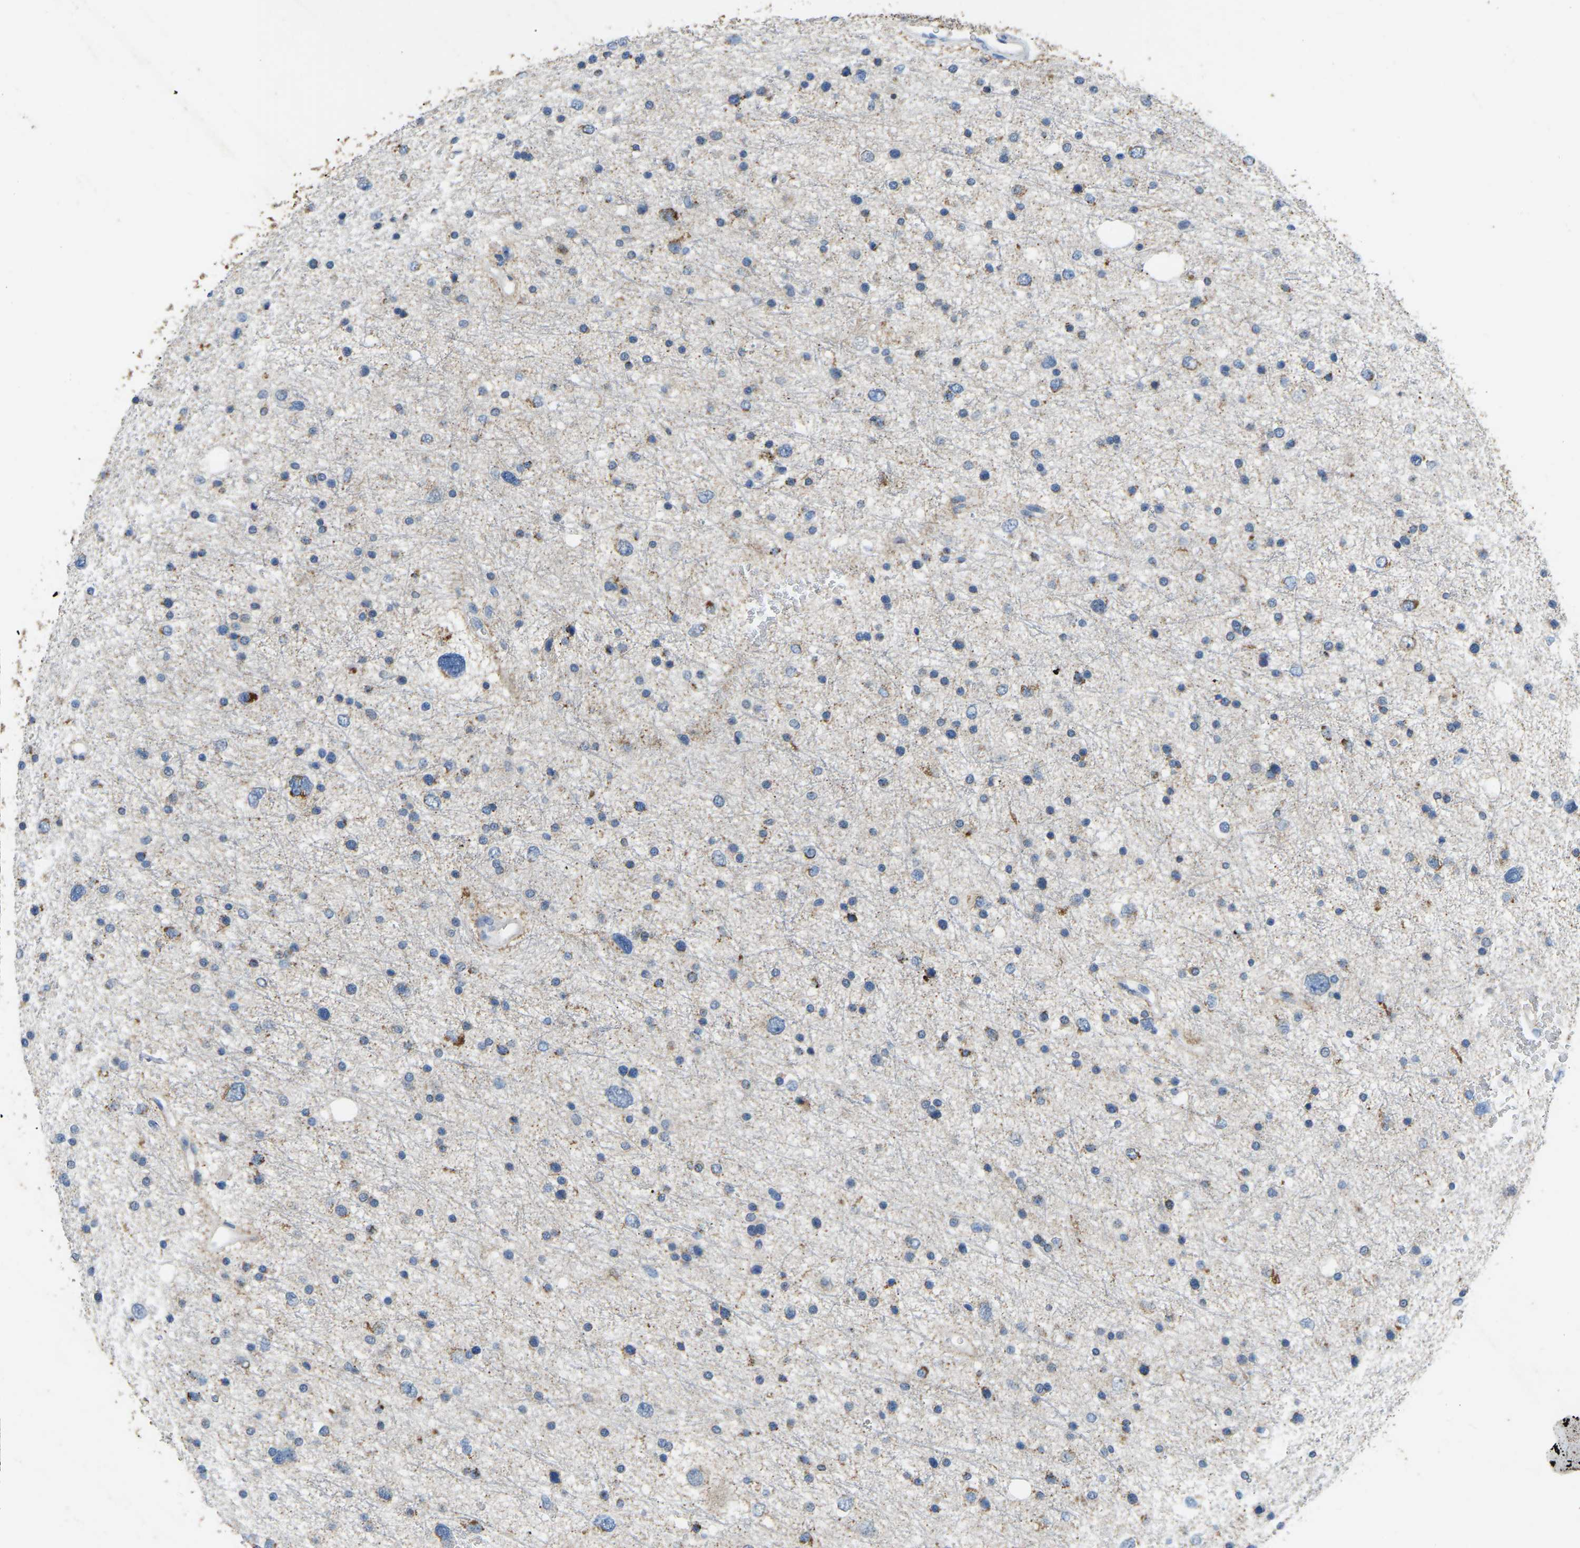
{"staining": {"intensity": "negative", "quantity": "none", "location": "none"}, "tissue": "glioma", "cell_type": "Tumor cells", "image_type": "cancer", "snomed": [{"axis": "morphology", "description": "Glioma, malignant, Low grade"}, {"axis": "topography", "description": "Brain"}], "caption": "Micrograph shows no protein expression in tumor cells of glioma tissue. (DAB (3,3'-diaminobenzidine) immunohistochemistry, high magnification).", "gene": "ZNF200", "patient": {"sex": "female", "age": 37}}